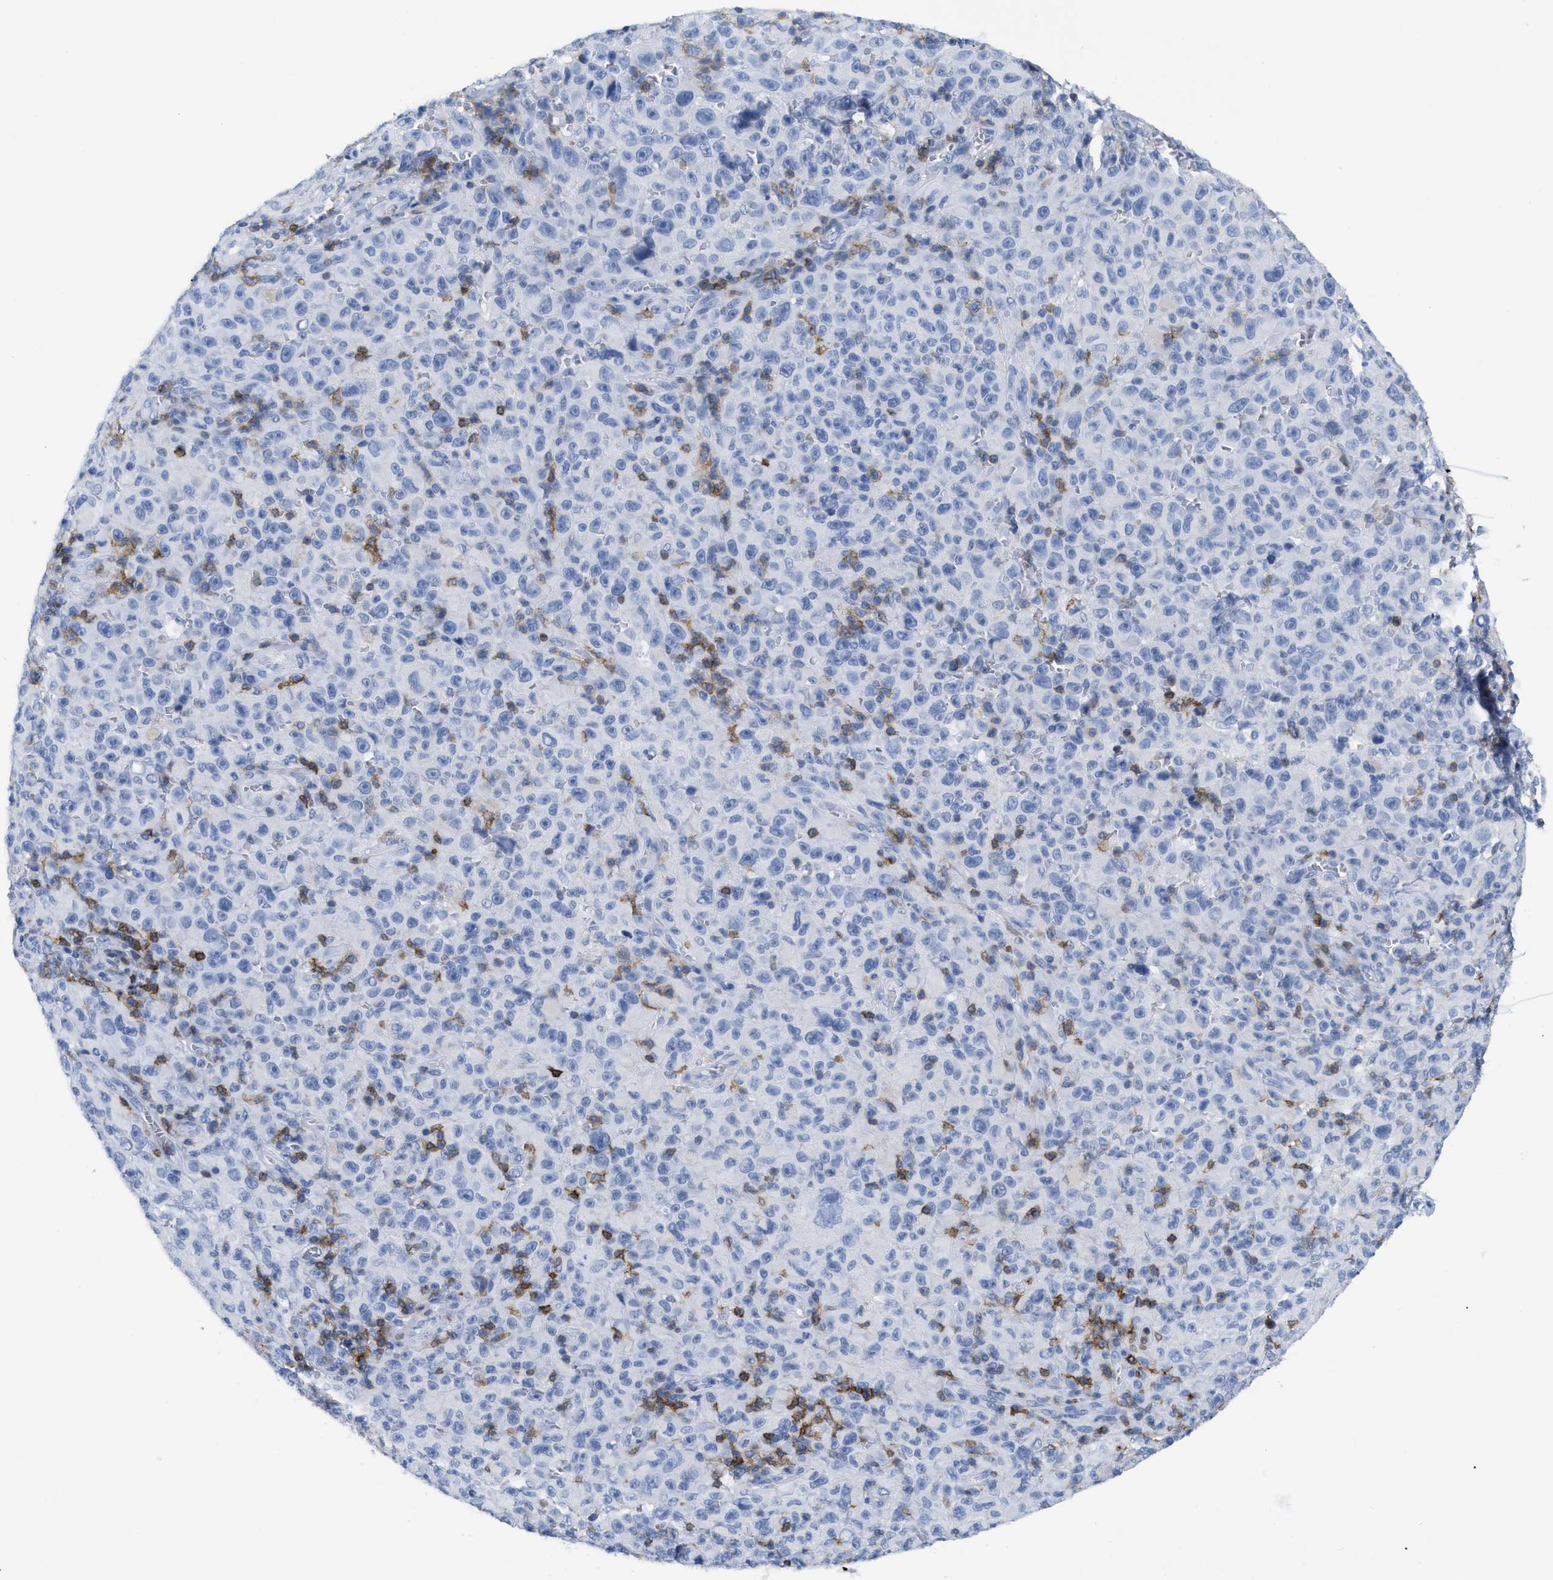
{"staining": {"intensity": "negative", "quantity": "none", "location": "none"}, "tissue": "melanoma", "cell_type": "Tumor cells", "image_type": "cancer", "snomed": [{"axis": "morphology", "description": "Malignant melanoma, NOS"}, {"axis": "topography", "description": "Skin"}], "caption": "This is a photomicrograph of immunohistochemistry (IHC) staining of malignant melanoma, which shows no staining in tumor cells.", "gene": "CD5", "patient": {"sex": "female", "age": 82}}